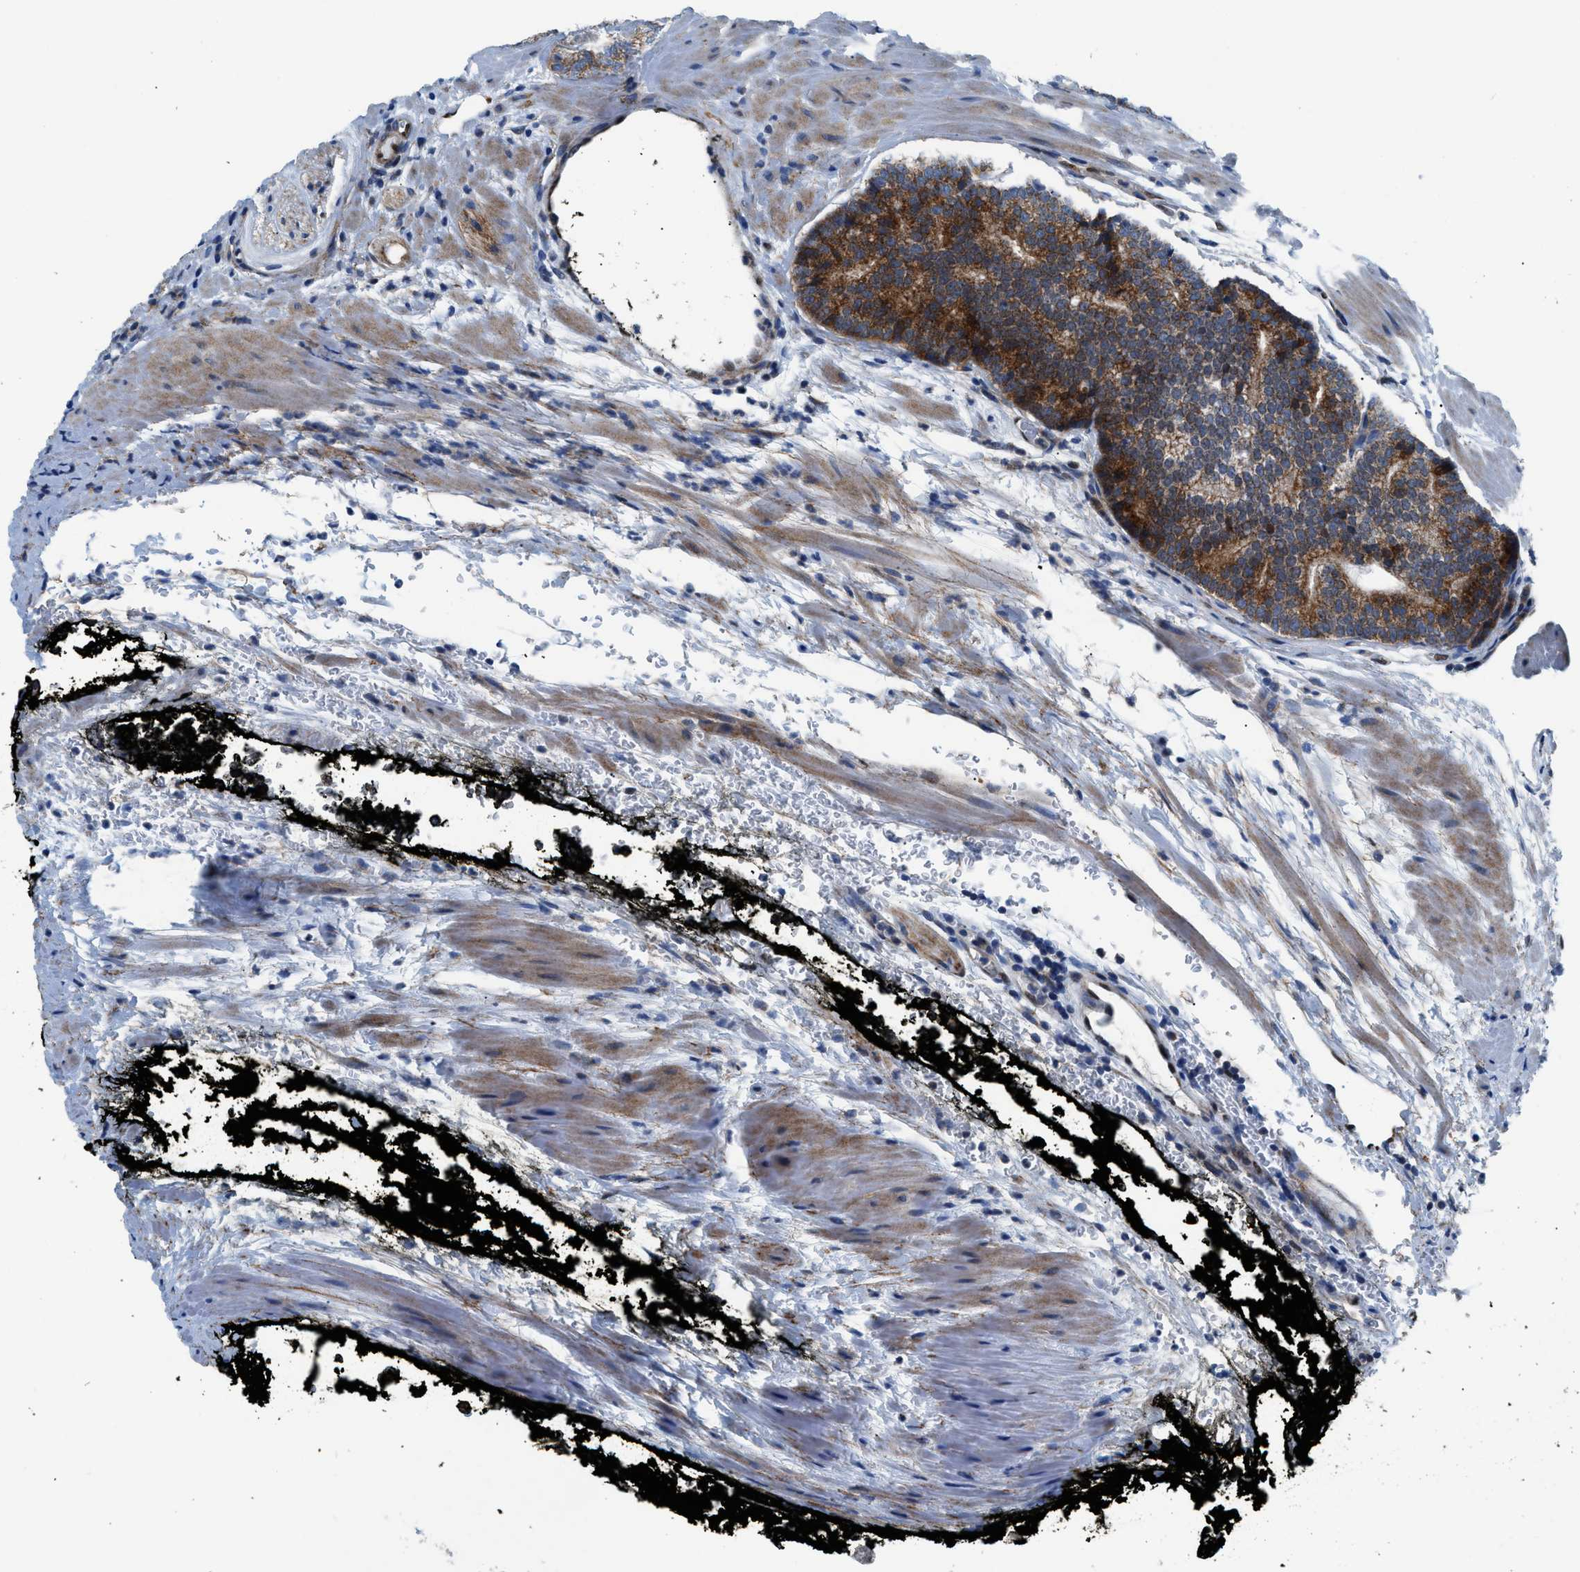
{"staining": {"intensity": "strong", "quantity": ">75%", "location": "cytoplasmic/membranous"}, "tissue": "prostate cancer", "cell_type": "Tumor cells", "image_type": "cancer", "snomed": [{"axis": "morphology", "description": "Adenocarcinoma, High grade"}, {"axis": "topography", "description": "Prostate"}], "caption": "A brown stain labels strong cytoplasmic/membranous expression of a protein in human prostate cancer tumor cells.", "gene": "LMO2", "patient": {"sex": "male", "age": 61}}